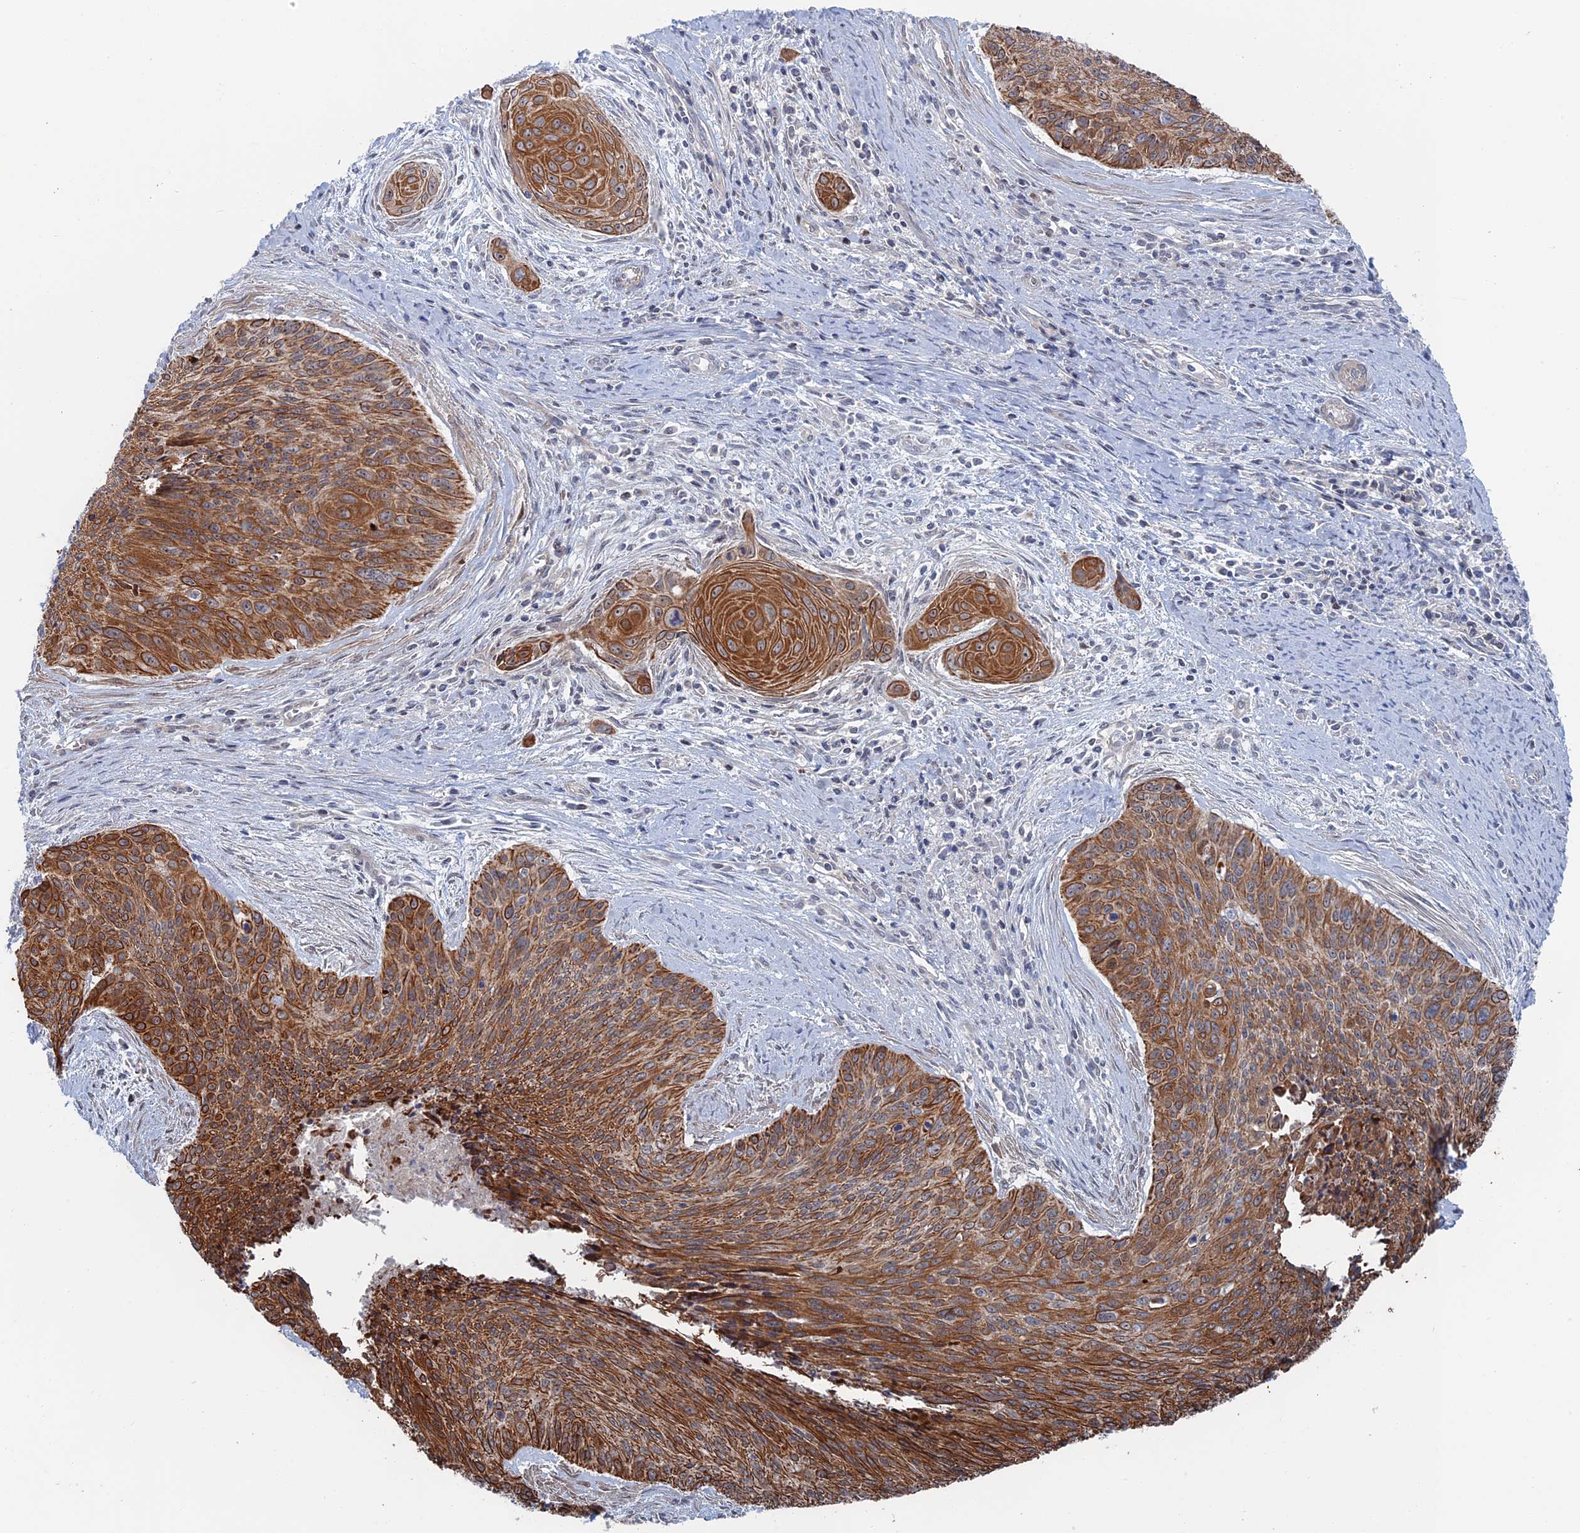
{"staining": {"intensity": "moderate", "quantity": ">75%", "location": "cytoplasmic/membranous"}, "tissue": "cervical cancer", "cell_type": "Tumor cells", "image_type": "cancer", "snomed": [{"axis": "morphology", "description": "Squamous cell carcinoma, NOS"}, {"axis": "topography", "description": "Cervix"}], "caption": "A brown stain highlights moderate cytoplasmic/membranous staining of a protein in squamous cell carcinoma (cervical) tumor cells.", "gene": "IL7", "patient": {"sex": "female", "age": 55}}